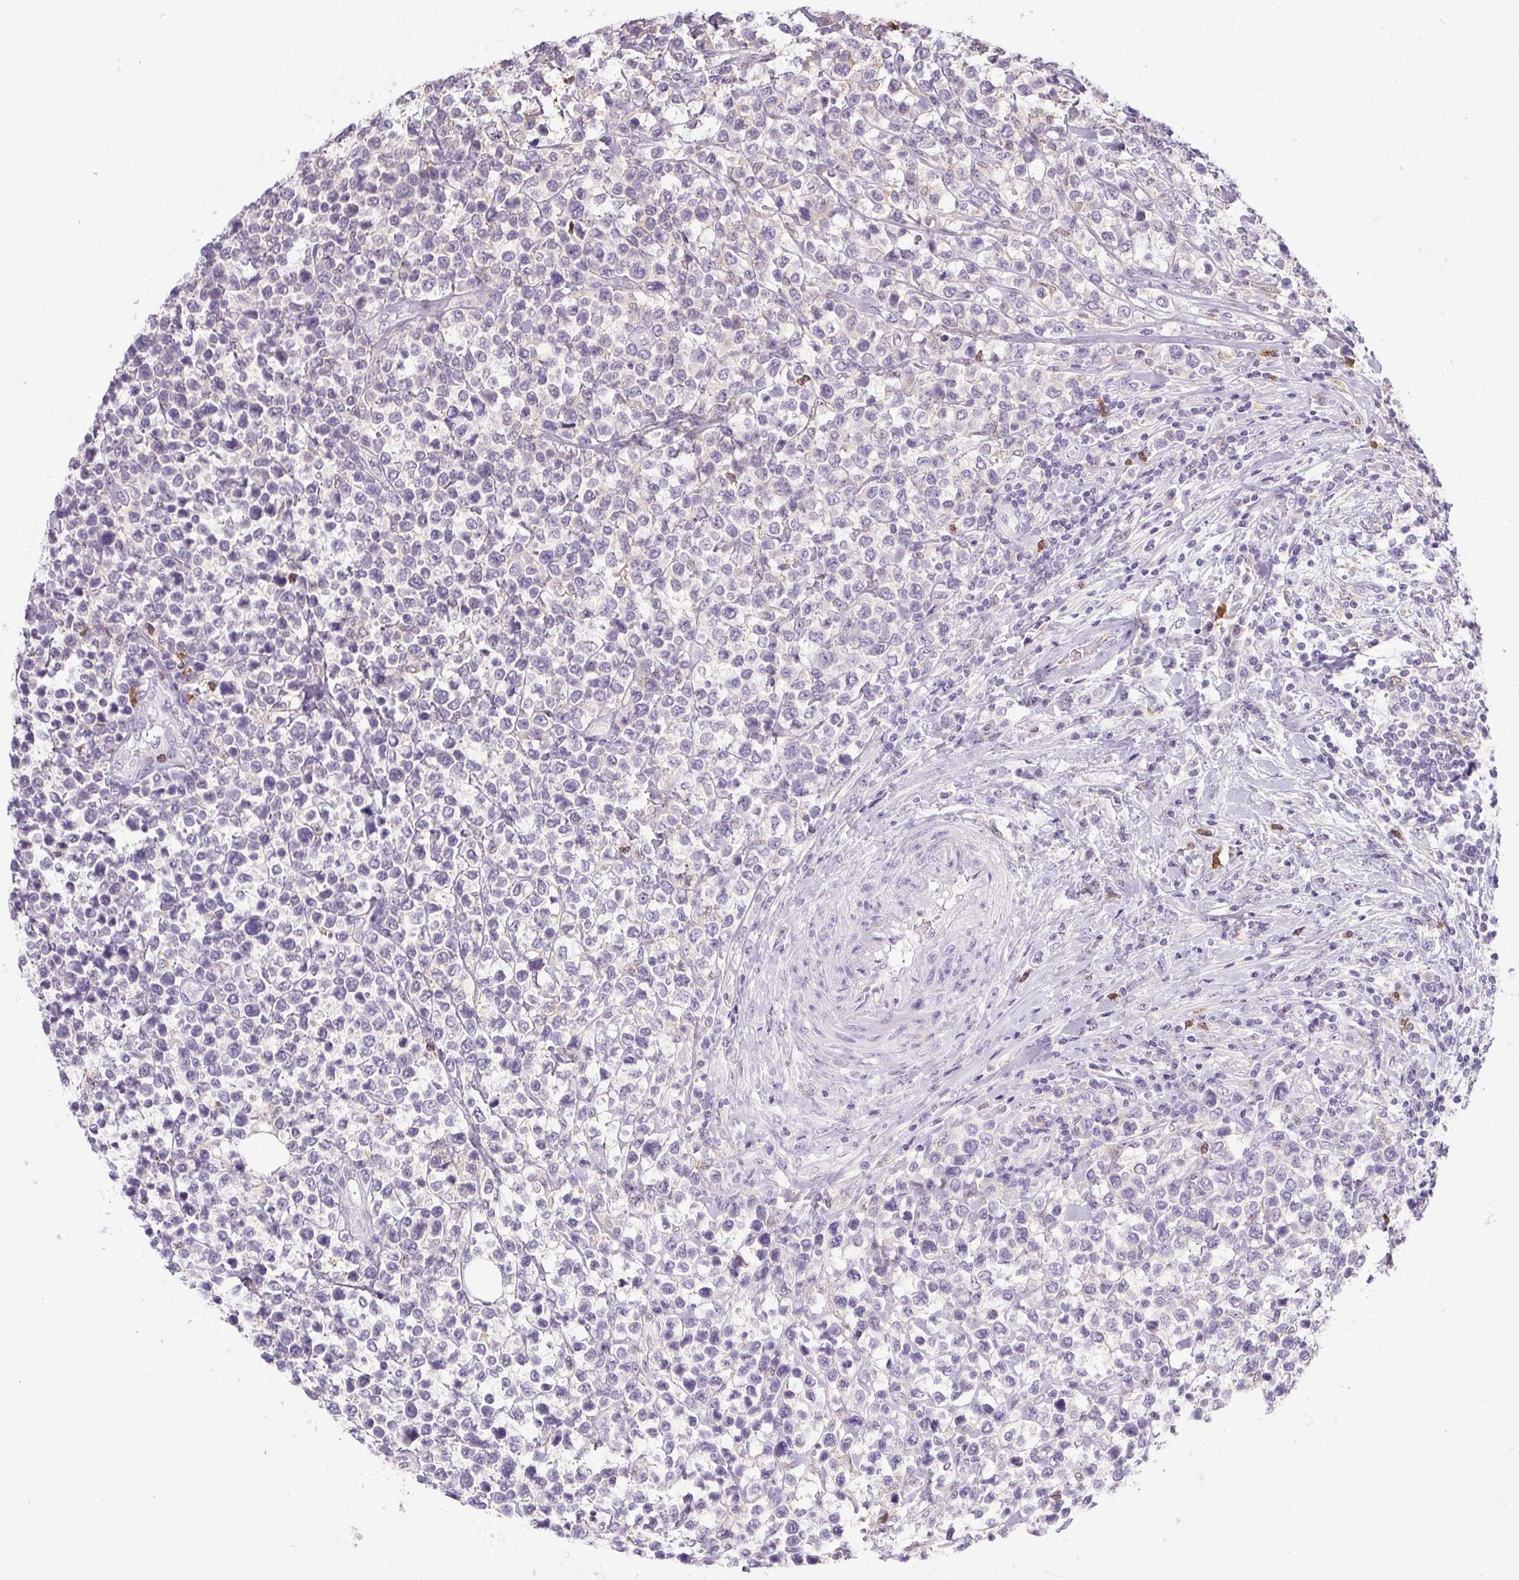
{"staining": {"intensity": "negative", "quantity": "none", "location": "none"}, "tissue": "lymphoma", "cell_type": "Tumor cells", "image_type": "cancer", "snomed": [{"axis": "morphology", "description": "Malignant lymphoma, non-Hodgkin's type, High grade"}, {"axis": "topography", "description": "Soft tissue"}], "caption": "IHC micrograph of lymphoma stained for a protein (brown), which displays no positivity in tumor cells. (Stains: DAB (3,3'-diaminobenzidine) immunohistochemistry (IHC) with hematoxylin counter stain, Microscopy: brightfield microscopy at high magnification).", "gene": "DNAJC5G", "patient": {"sex": "female", "age": 56}}